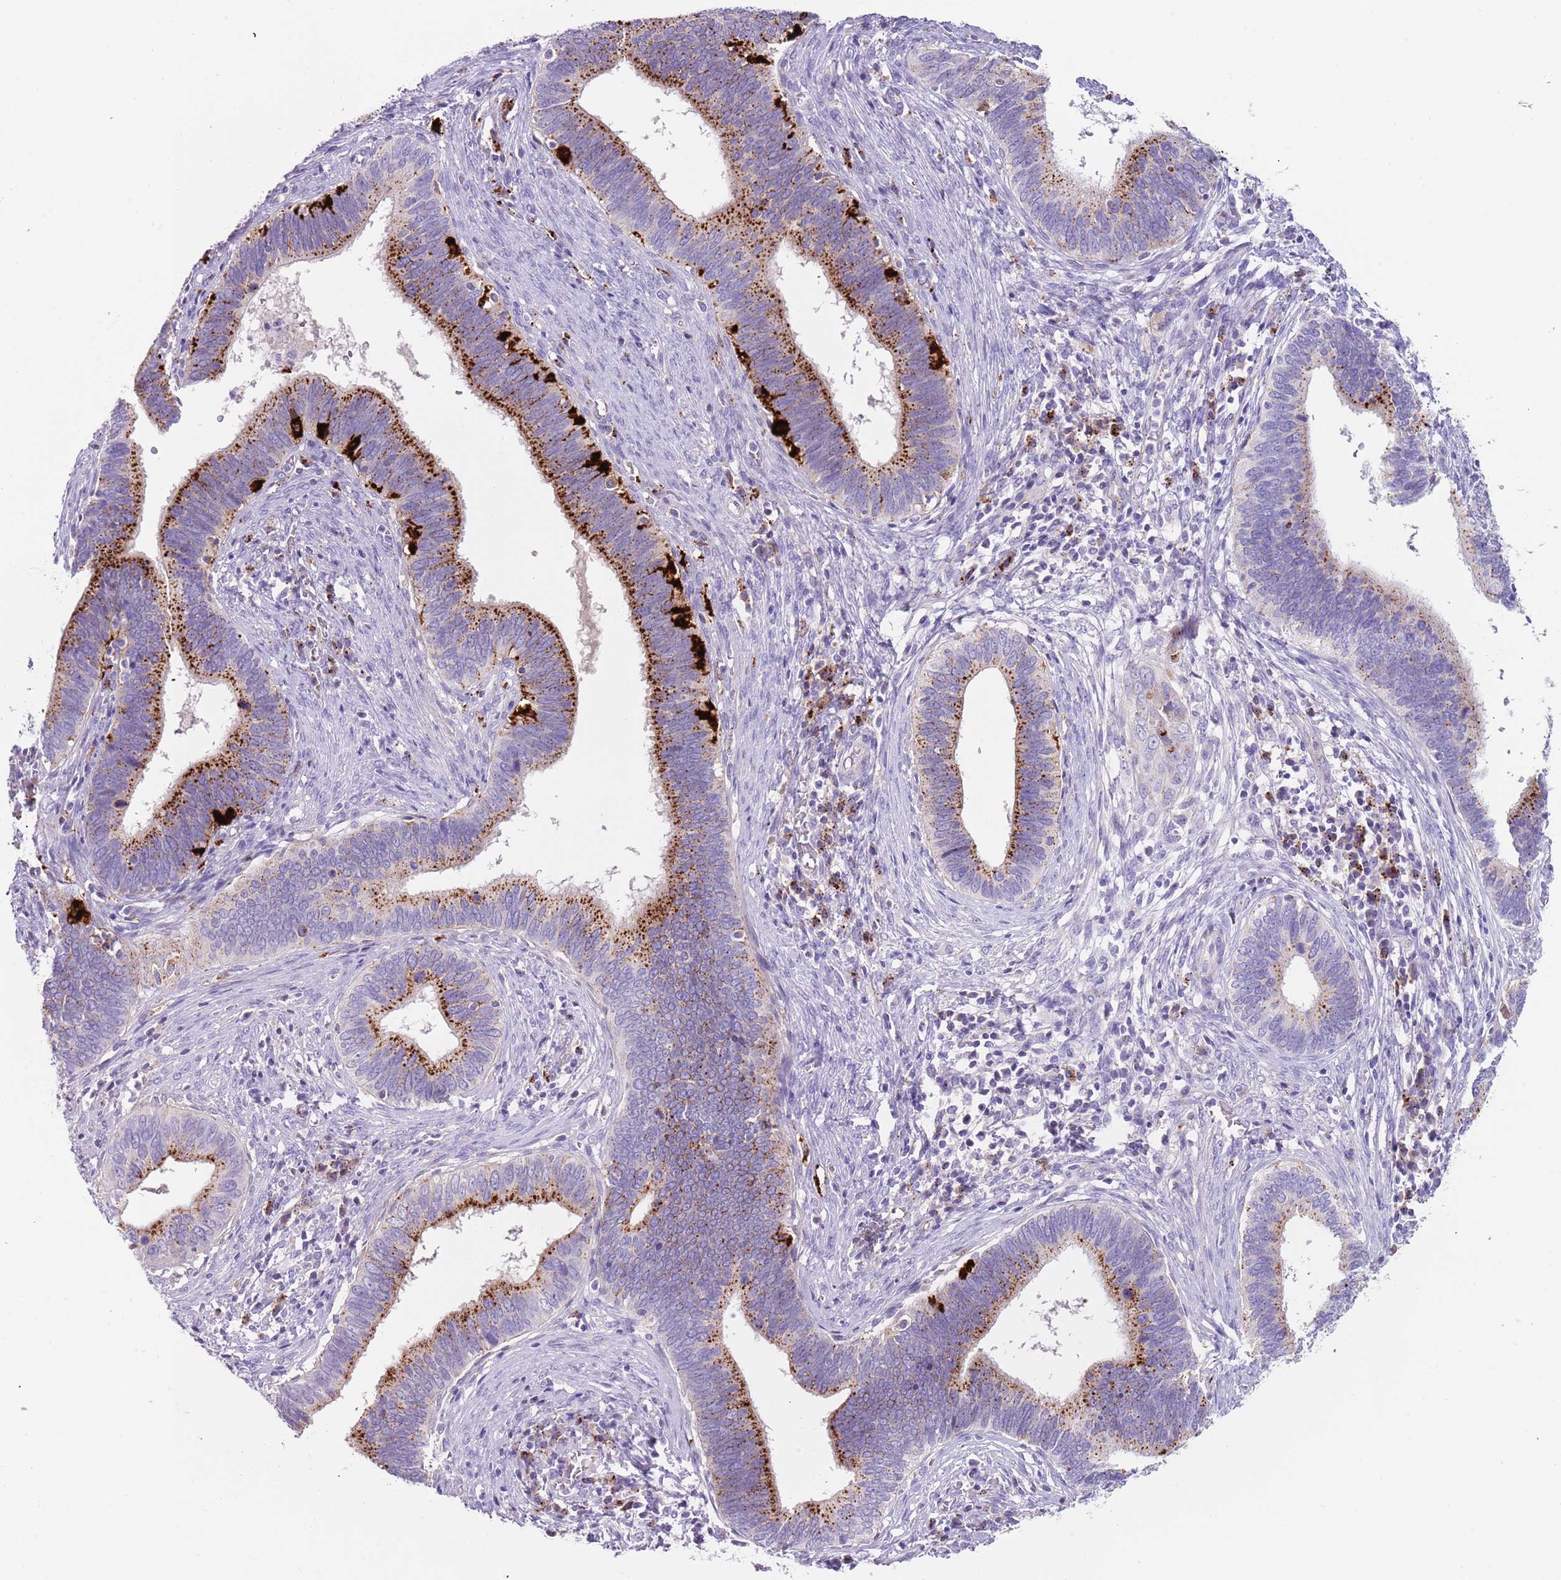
{"staining": {"intensity": "strong", "quantity": "25%-75%", "location": "cytoplasmic/membranous"}, "tissue": "cervical cancer", "cell_type": "Tumor cells", "image_type": "cancer", "snomed": [{"axis": "morphology", "description": "Adenocarcinoma, NOS"}, {"axis": "topography", "description": "Cervix"}], "caption": "Immunohistochemistry (IHC) of cervical cancer demonstrates high levels of strong cytoplasmic/membranous positivity in about 25%-75% of tumor cells. Immunohistochemistry stains the protein in brown and the nuclei are stained blue.", "gene": "LRRN3", "patient": {"sex": "female", "age": 42}}